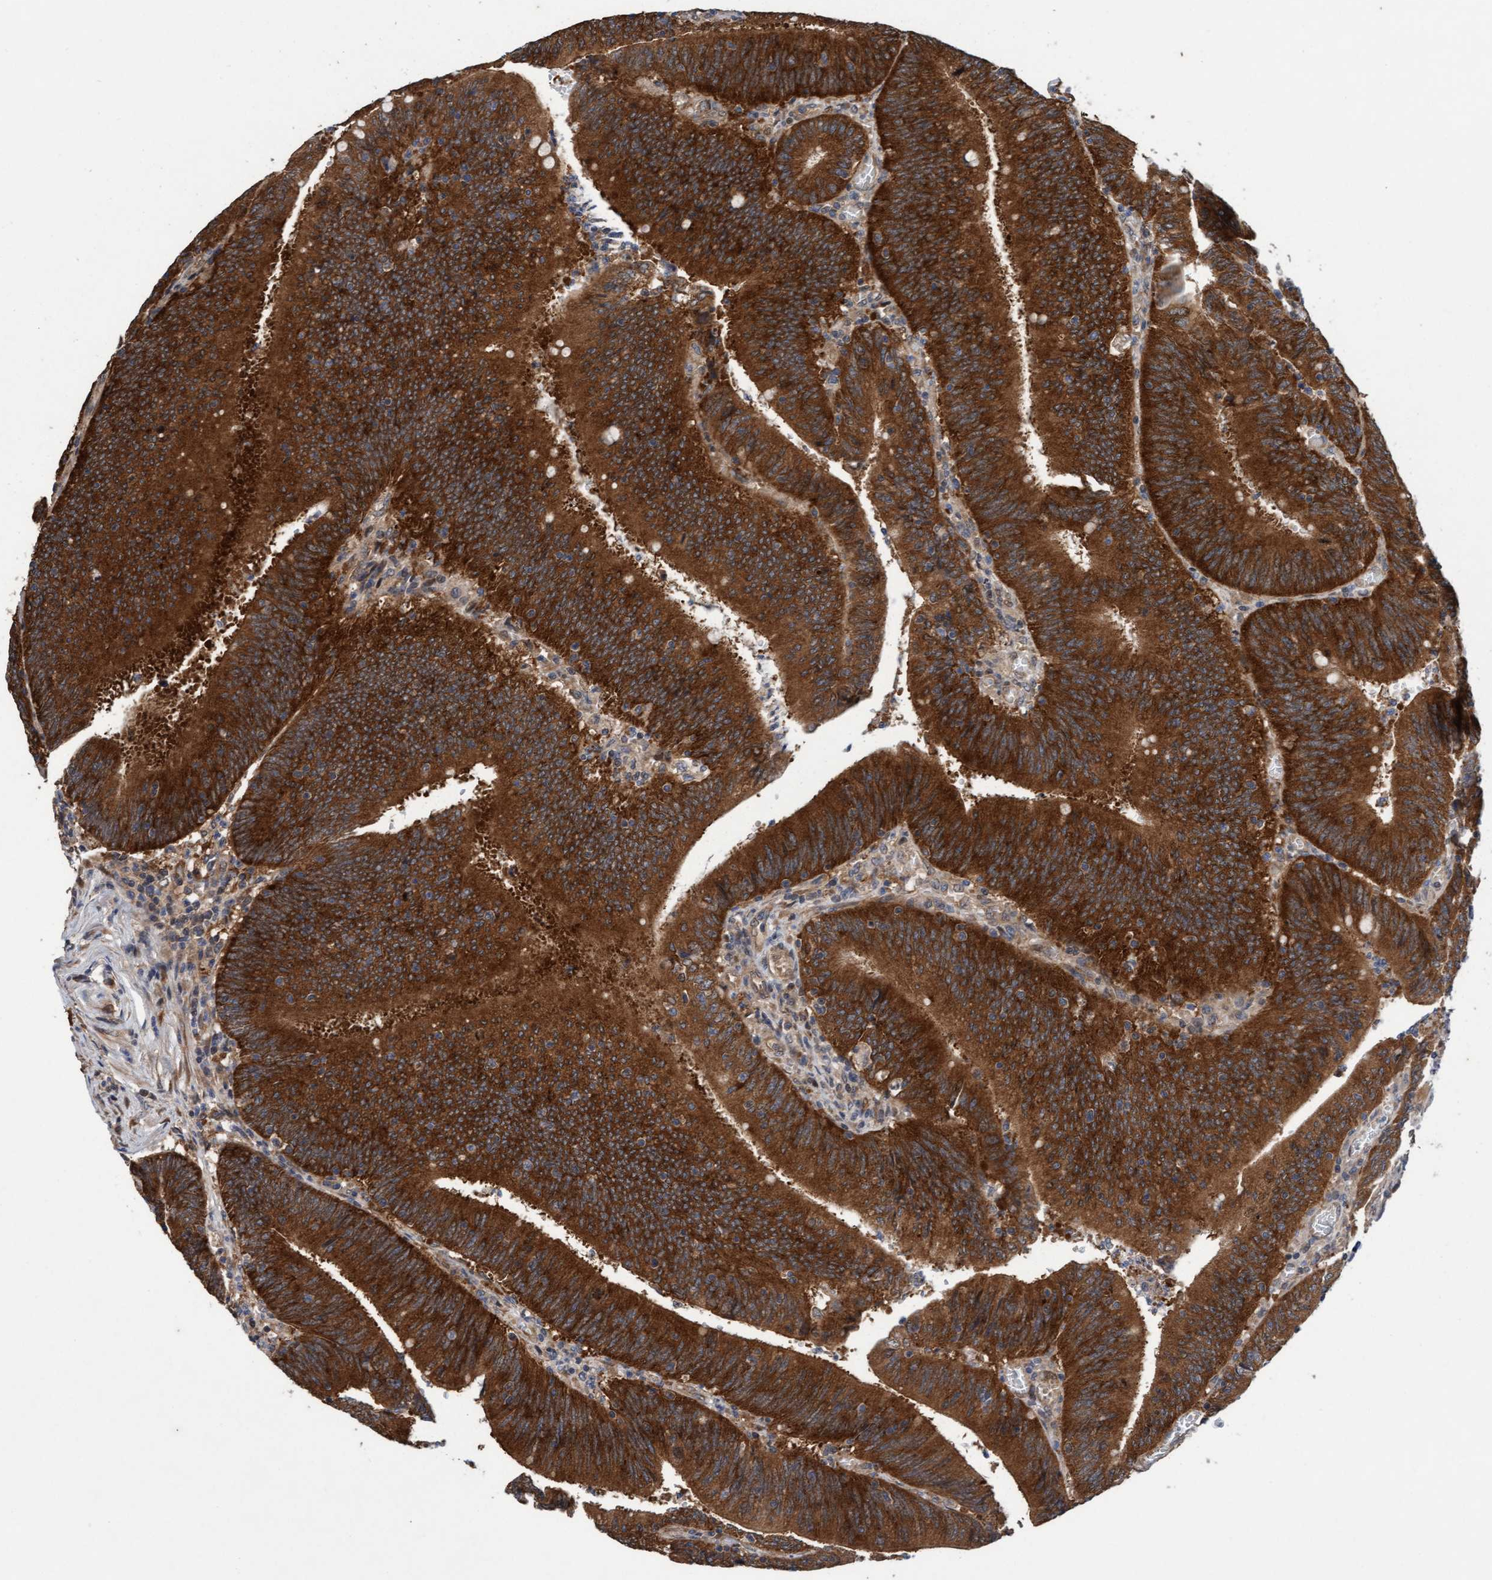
{"staining": {"intensity": "strong", "quantity": ">75%", "location": "cytoplasmic/membranous"}, "tissue": "colorectal cancer", "cell_type": "Tumor cells", "image_type": "cancer", "snomed": [{"axis": "morphology", "description": "Normal tissue, NOS"}, {"axis": "morphology", "description": "Adenocarcinoma, NOS"}, {"axis": "topography", "description": "Rectum"}], "caption": "Colorectal cancer stained for a protein displays strong cytoplasmic/membranous positivity in tumor cells.", "gene": "MLXIP", "patient": {"sex": "female", "age": 66}}